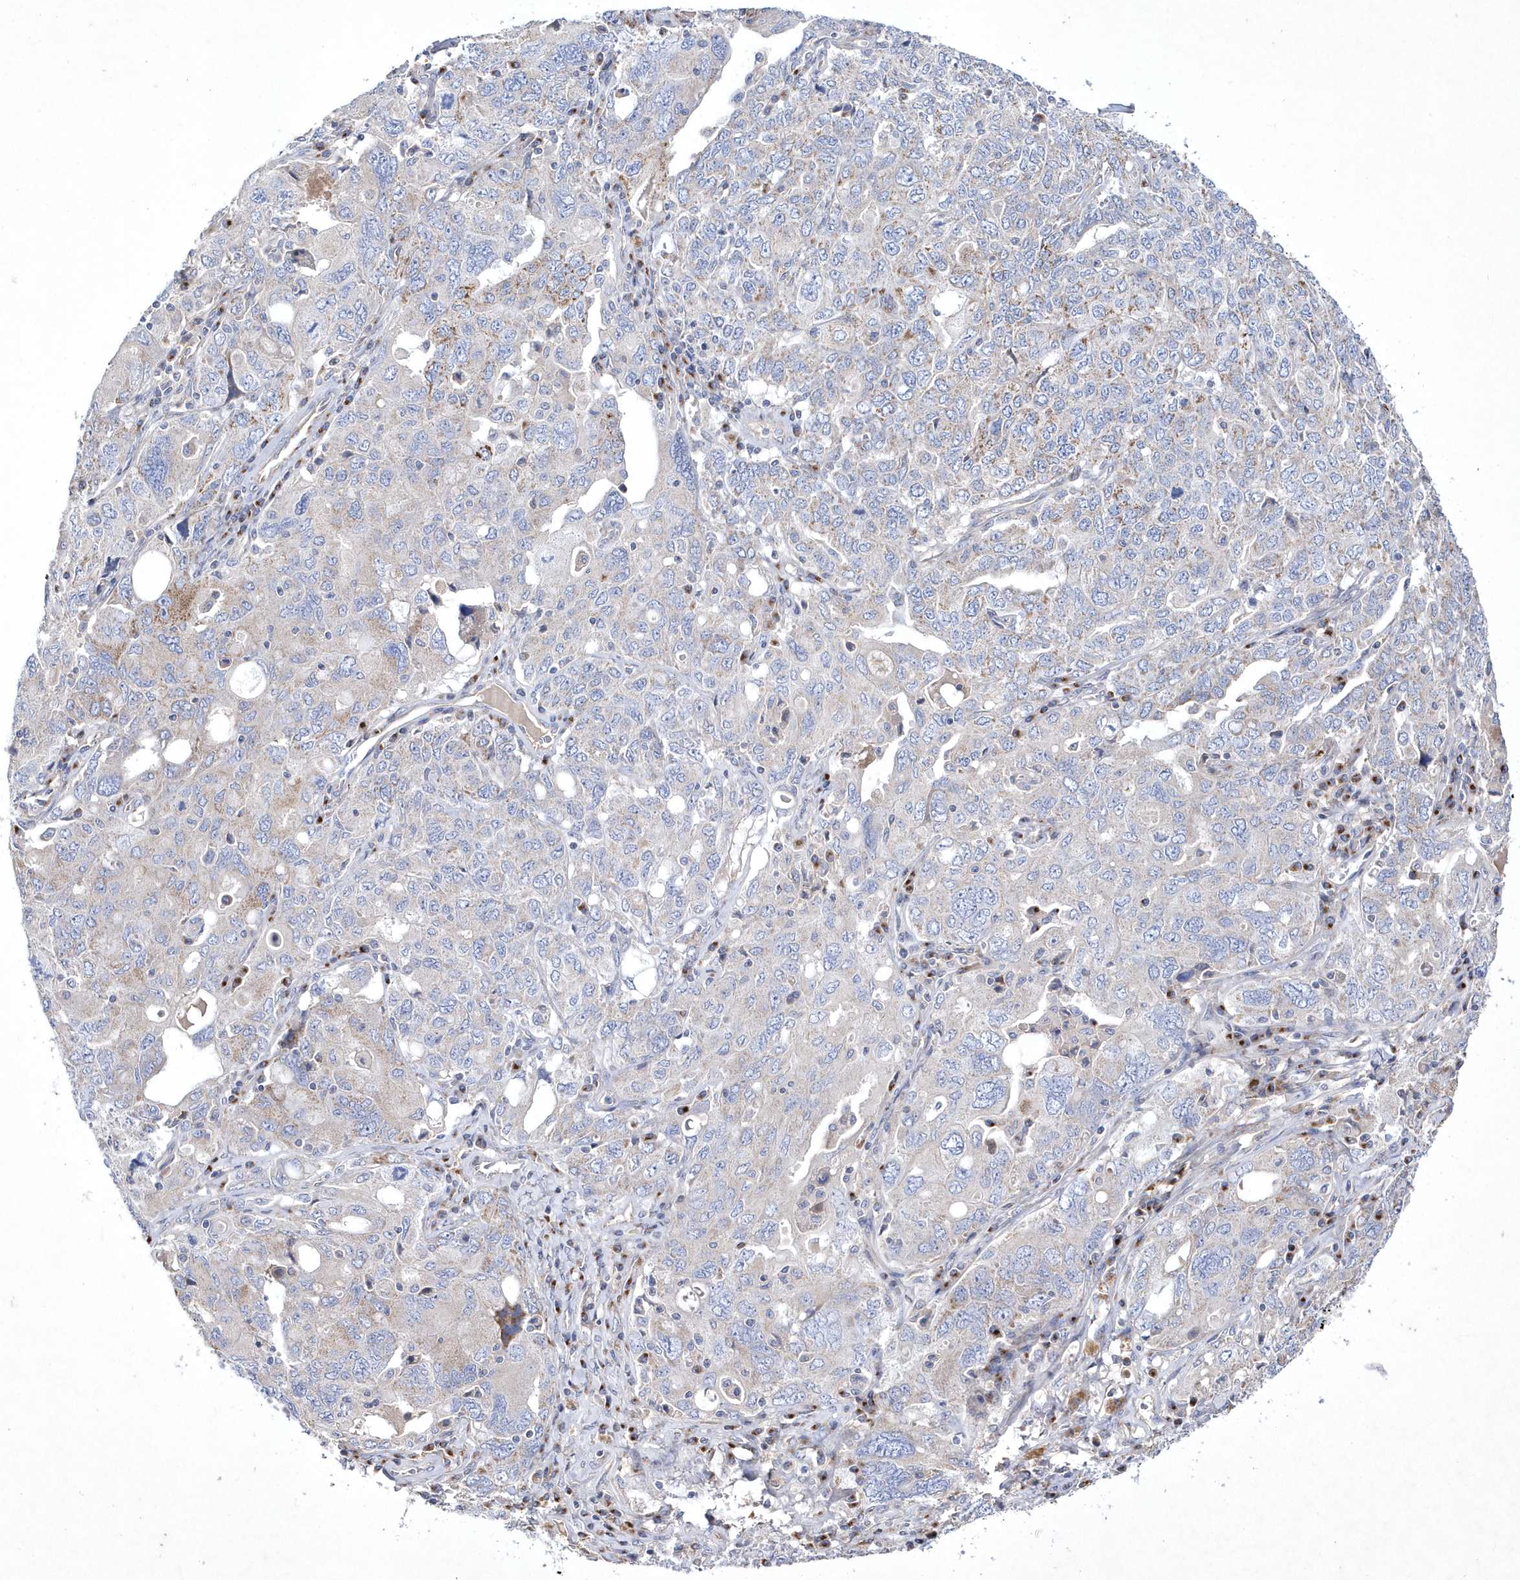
{"staining": {"intensity": "weak", "quantity": "<25%", "location": "cytoplasmic/membranous"}, "tissue": "ovarian cancer", "cell_type": "Tumor cells", "image_type": "cancer", "snomed": [{"axis": "morphology", "description": "Carcinoma, endometroid"}, {"axis": "topography", "description": "Ovary"}], "caption": "This is an immunohistochemistry histopathology image of ovarian endometroid carcinoma. There is no positivity in tumor cells.", "gene": "METTL8", "patient": {"sex": "female", "age": 62}}